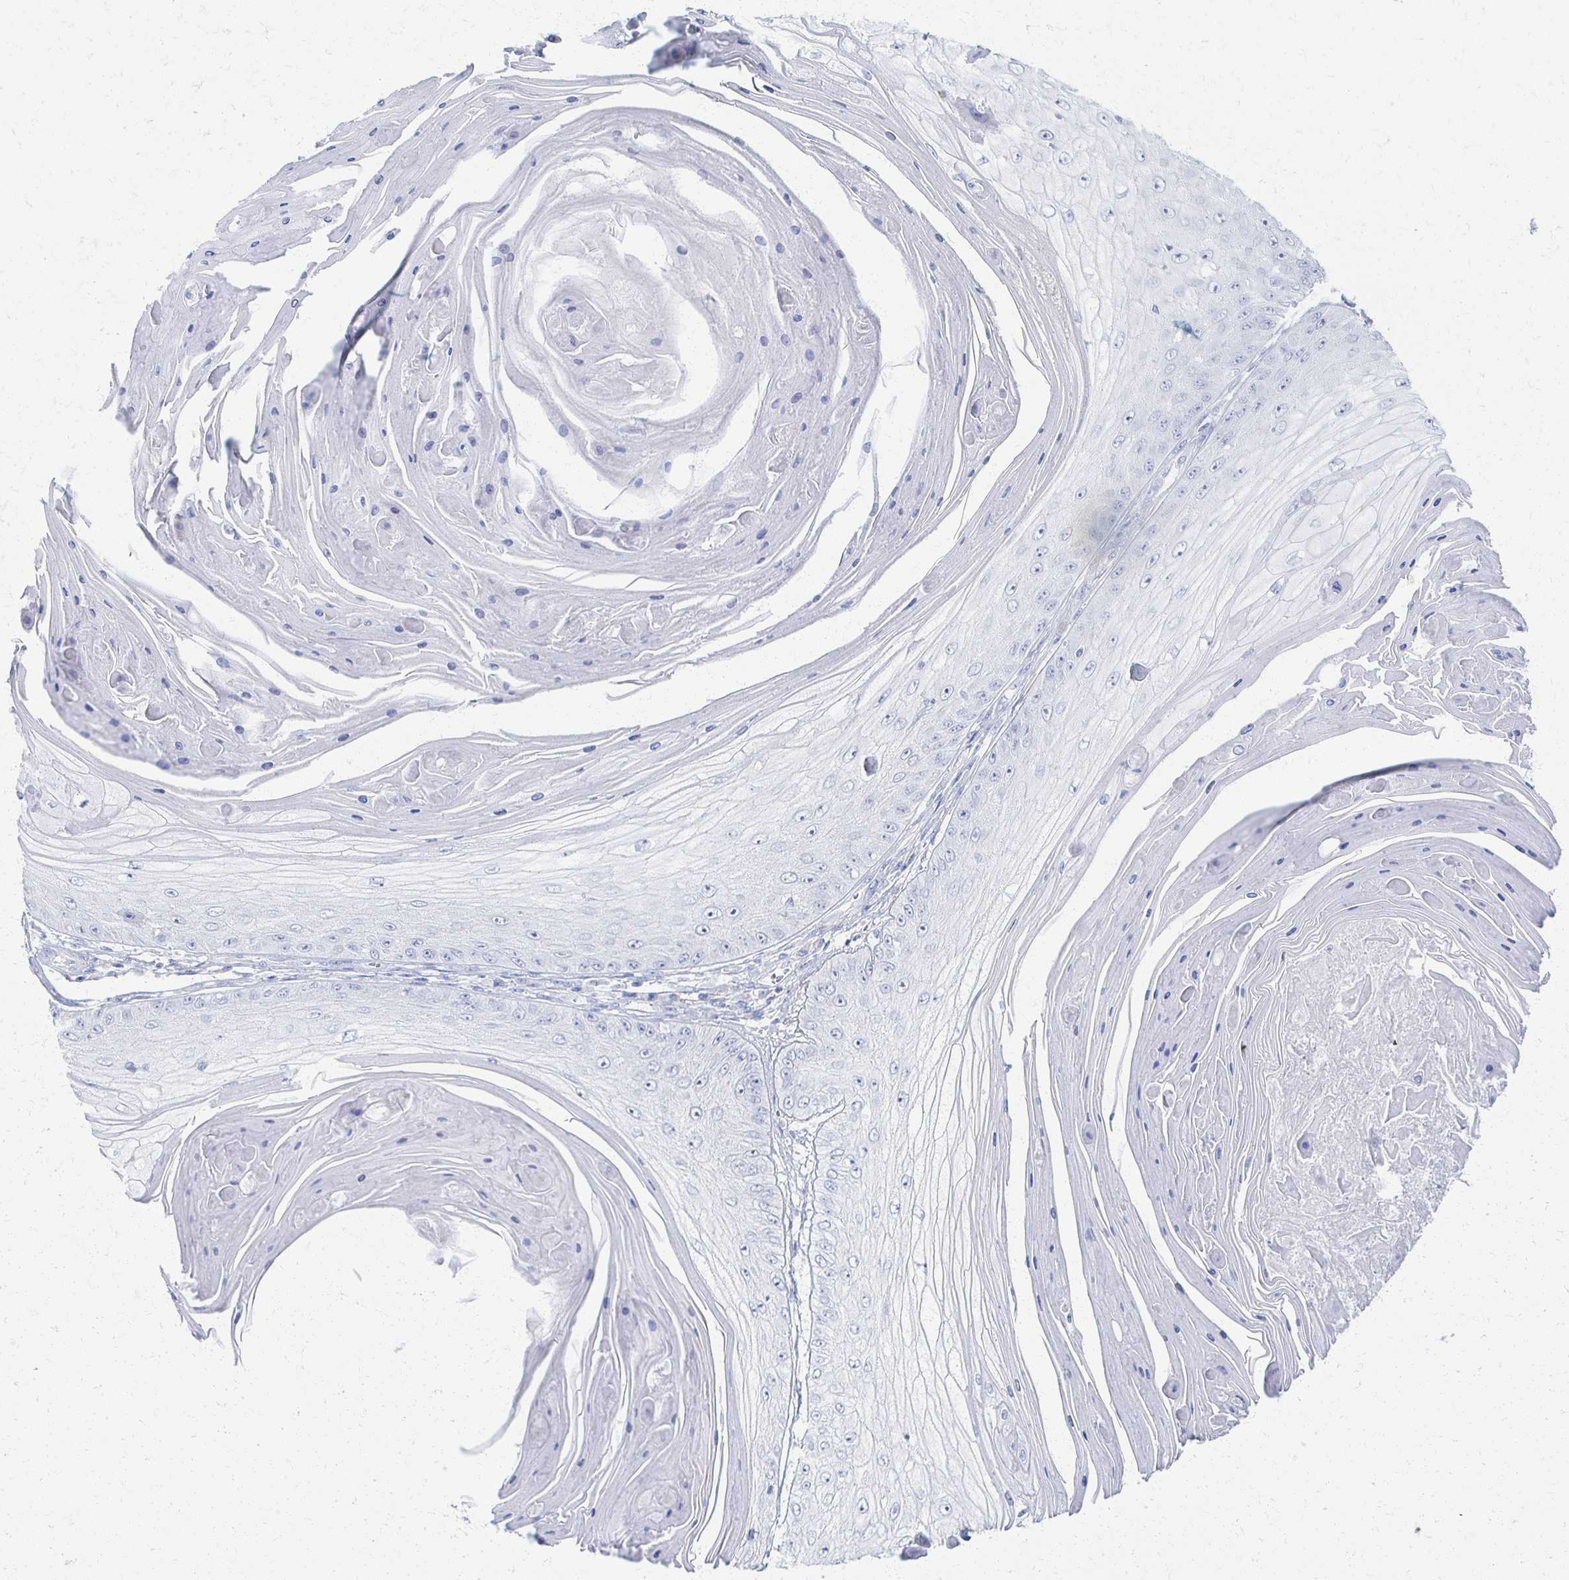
{"staining": {"intensity": "negative", "quantity": "none", "location": "none"}, "tissue": "skin cancer", "cell_type": "Tumor cells", "image_type": "cancer", "snomed": [{"axis": "morphology", "description": "Squamous cell carcinoma, NOS"}, {"axis": "topography", "description": "Skin"}], "caption": "Histopathology image shows no protein staining in tumor cells of squamous cell carcinoma (skin) tissue.", "gene": "PRR20A", "patient": {"sex": "male", "age": 70}}